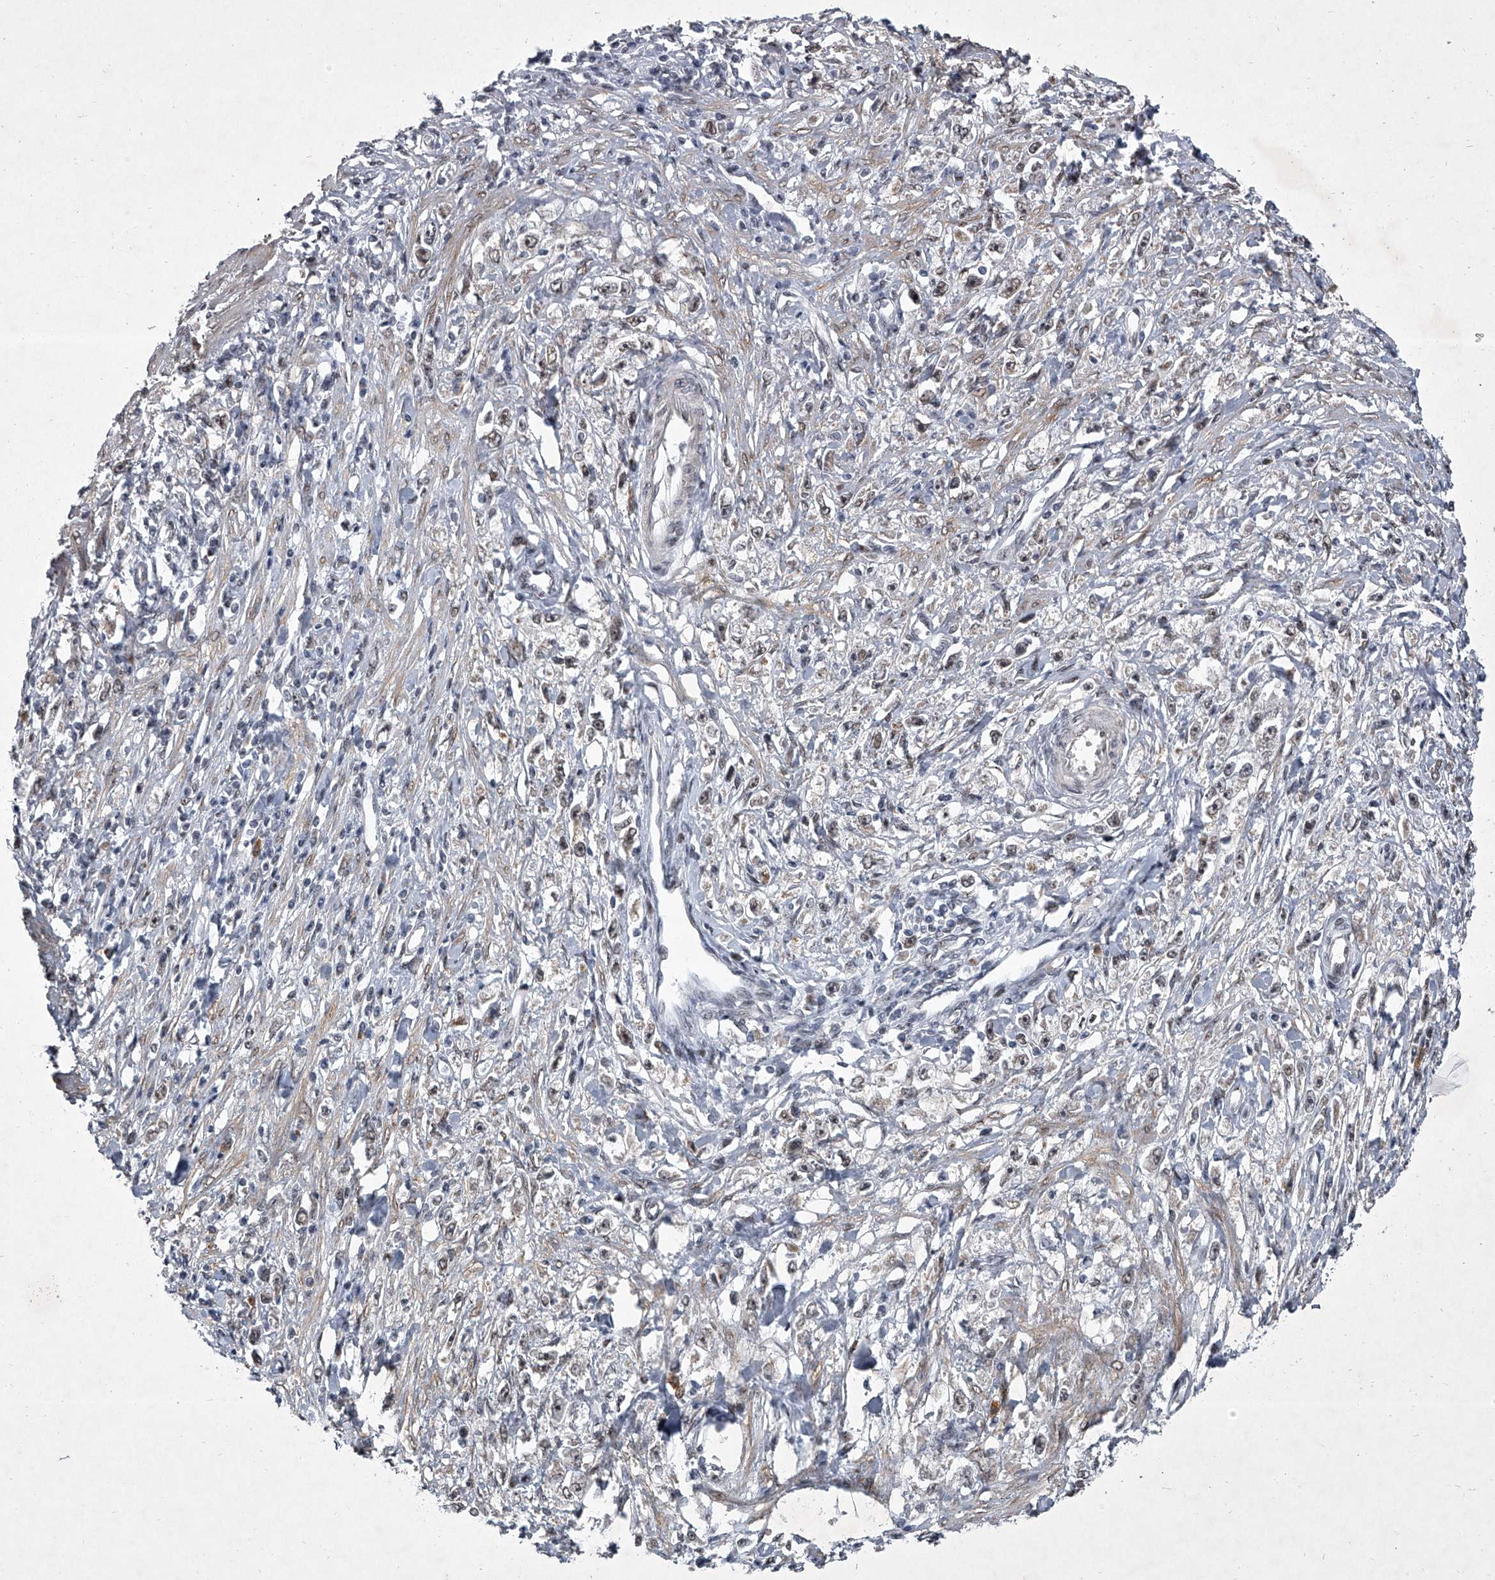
{"staining": {"intensity": "moderate", "quantity": "<25%", "location": "cytoplasmic/membranous"}, "tissue": "stomach cancer", "cell_type": "Tumor cells", "image_type": "cancer", "snomed": [{"axis": "morphology", "description": "Adenocarcinoma, NOS"}, {"axis": "topography", "description": "Stomach"}], "caption": "About <25% of tumor cells in human stomach cancer exhibit moderate cytoplasmic/membranous protein positivity as visualized by brown immunohistochemical staining.", "gene": "MLLT1", "patient": {"sex": "female", "age": 59}}